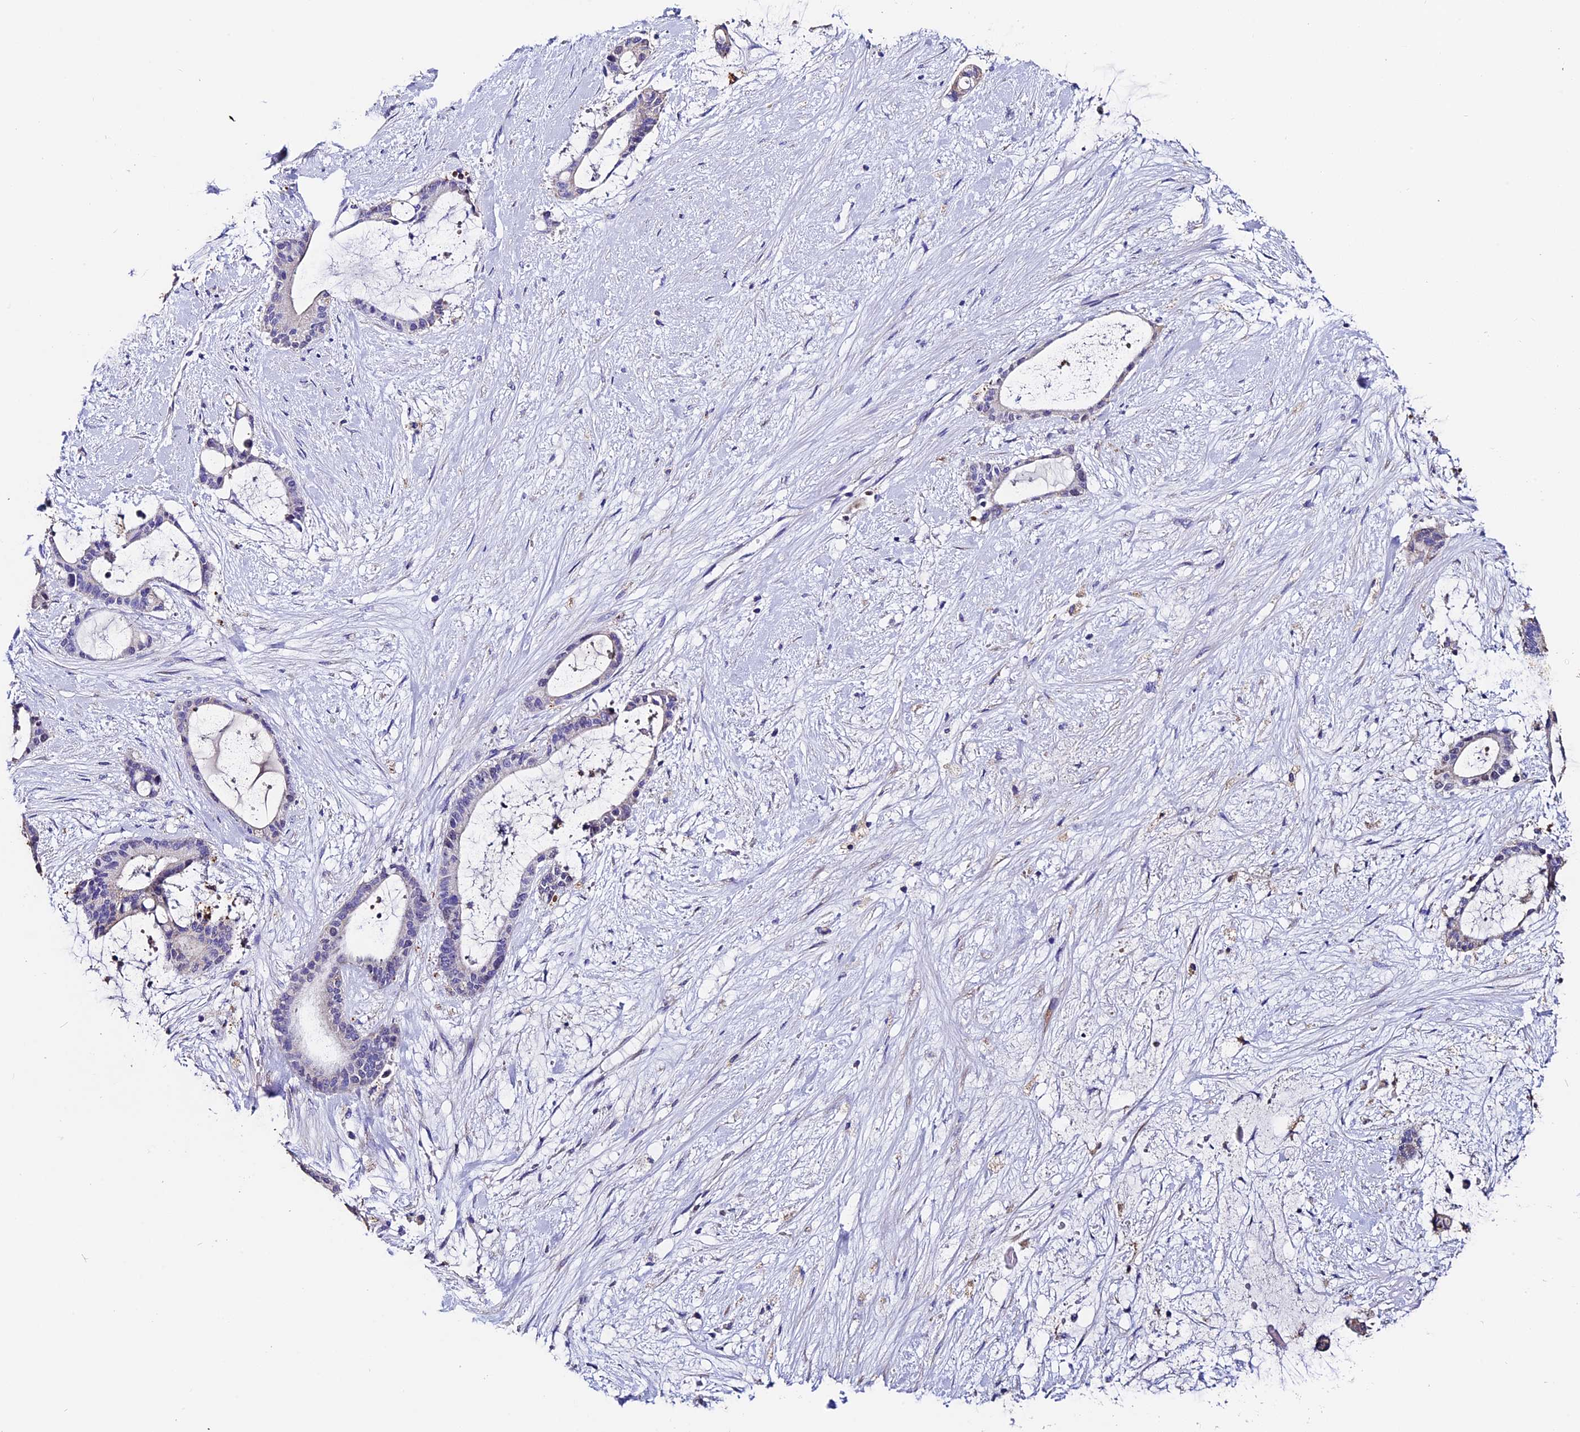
{"staining": {"intensity": "negative", "quantity": "none", "location": "none"}, "tissue": "liver cancer", "cell_type": "Tumor cells", "image_type": "cancer", "snomed": [{"axis": "morphology", "description": "Normal tissue, NOS"}, {"axis": "morphology", "description": "Cholangiocarcinoma"}, {"axis": "topography", "description": "Liver"}, {"axis": "topography", "description": "Peripheral nerve tissue"}], "caption": "This is an immunohistochemistry (IHC) micrograph of human liver cancer. There is no expression in tumor cells.", "gene": "FBXW9", "patient": {"sex": "female", "age": 73}}